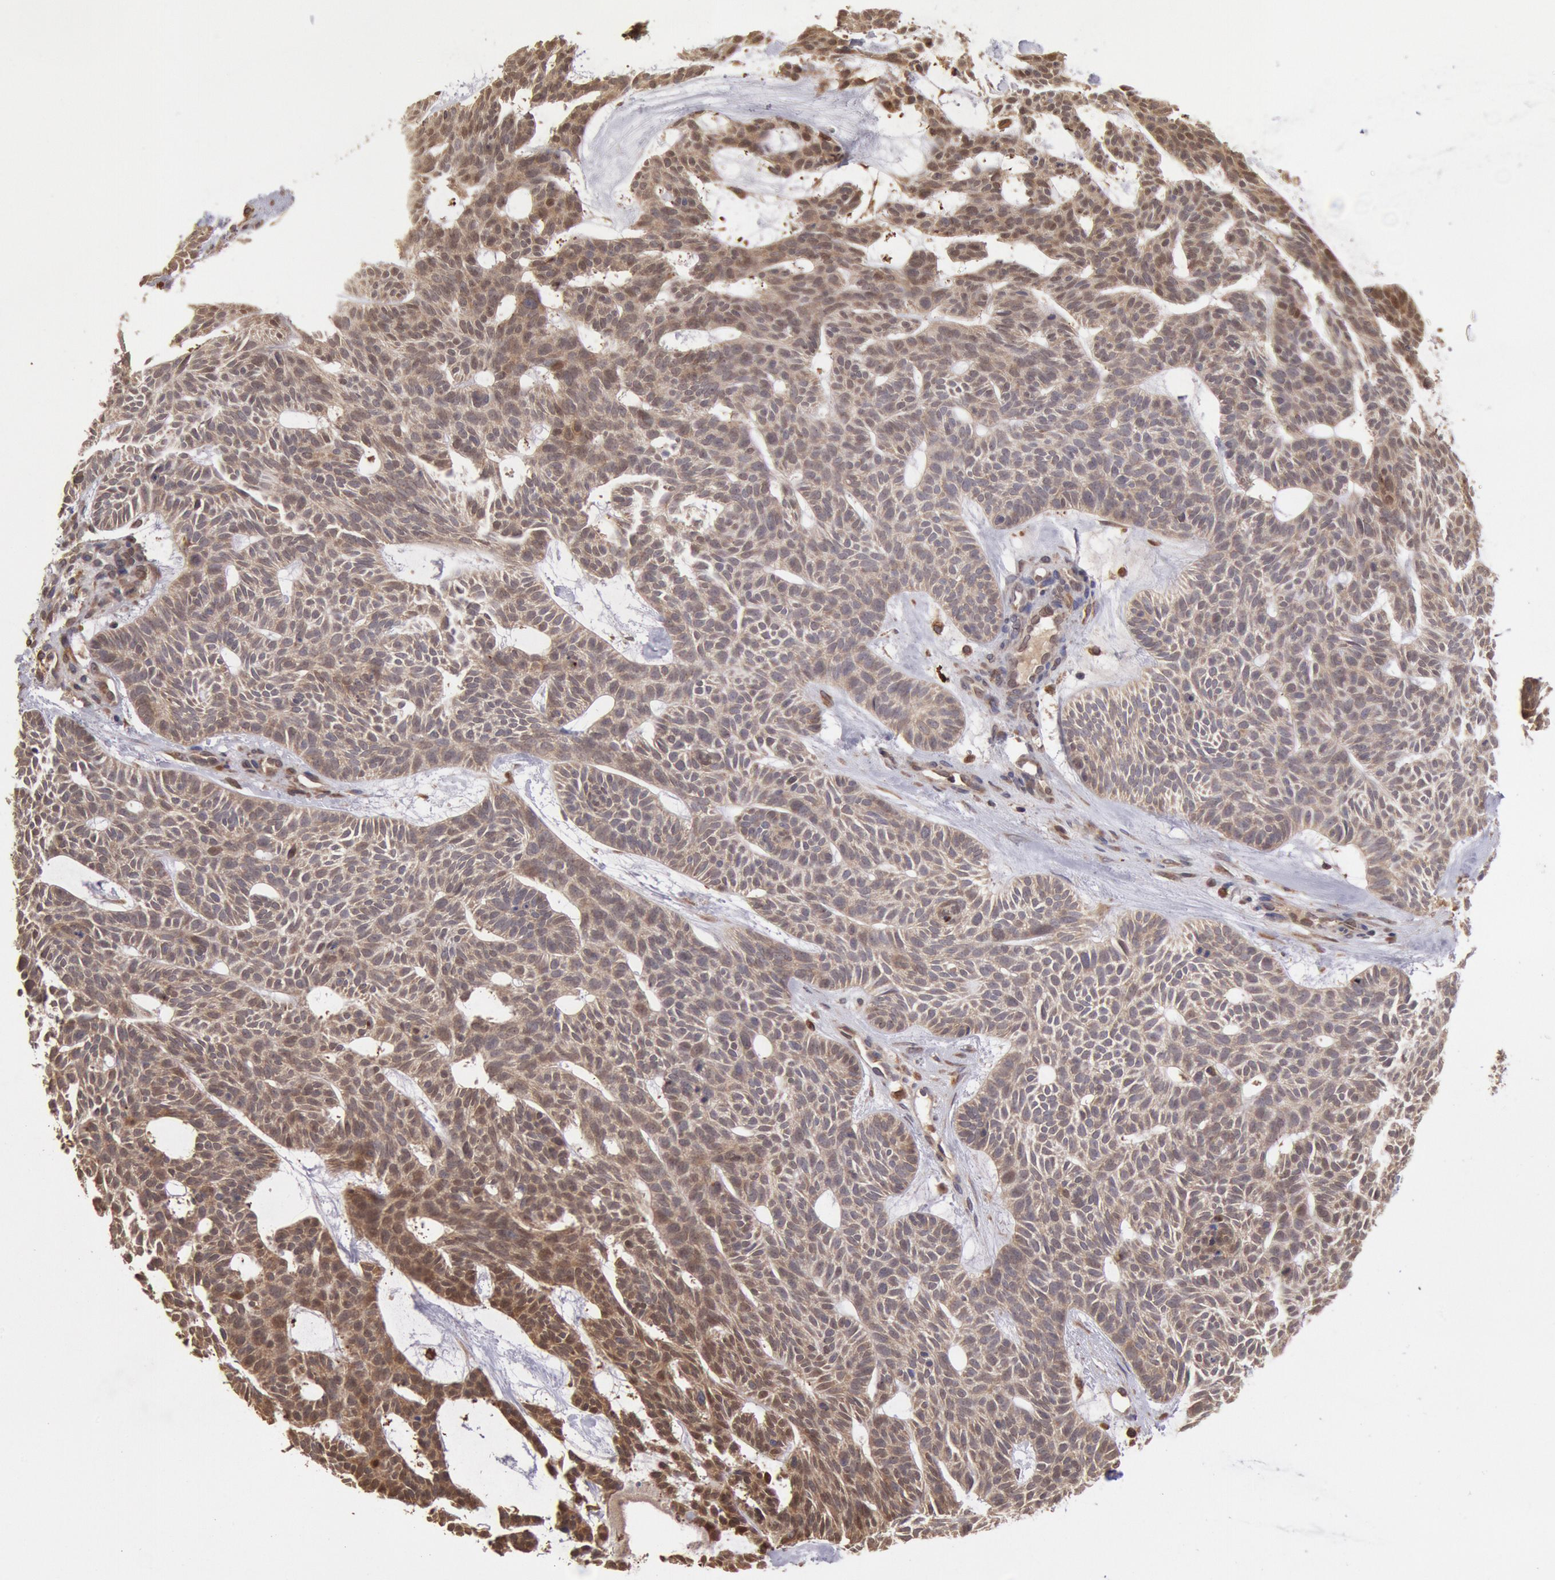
{"staining": {"intensity": "moderate", "quantity": ">75%", "location": "cytoplasmic/membranous,nuclear"}, "tissue": "skin cancer", "cell_type": "Tumor cells", "image_type": "cancer", "snomed": [{"axis": "morphology", "description": "Basal cell carcinoma"}, {"axis": "topography", "description": "Skin"}], "caption": "This is a micrograph of immunohistochemistry (IHC) staining of basal cell carcinoma (skin), which shows moderate expression in the cytoplasmic/membranous and nuclear of tumor cells.", "gene": "COMT", "patient": {"sex": "male", "age": 75}}